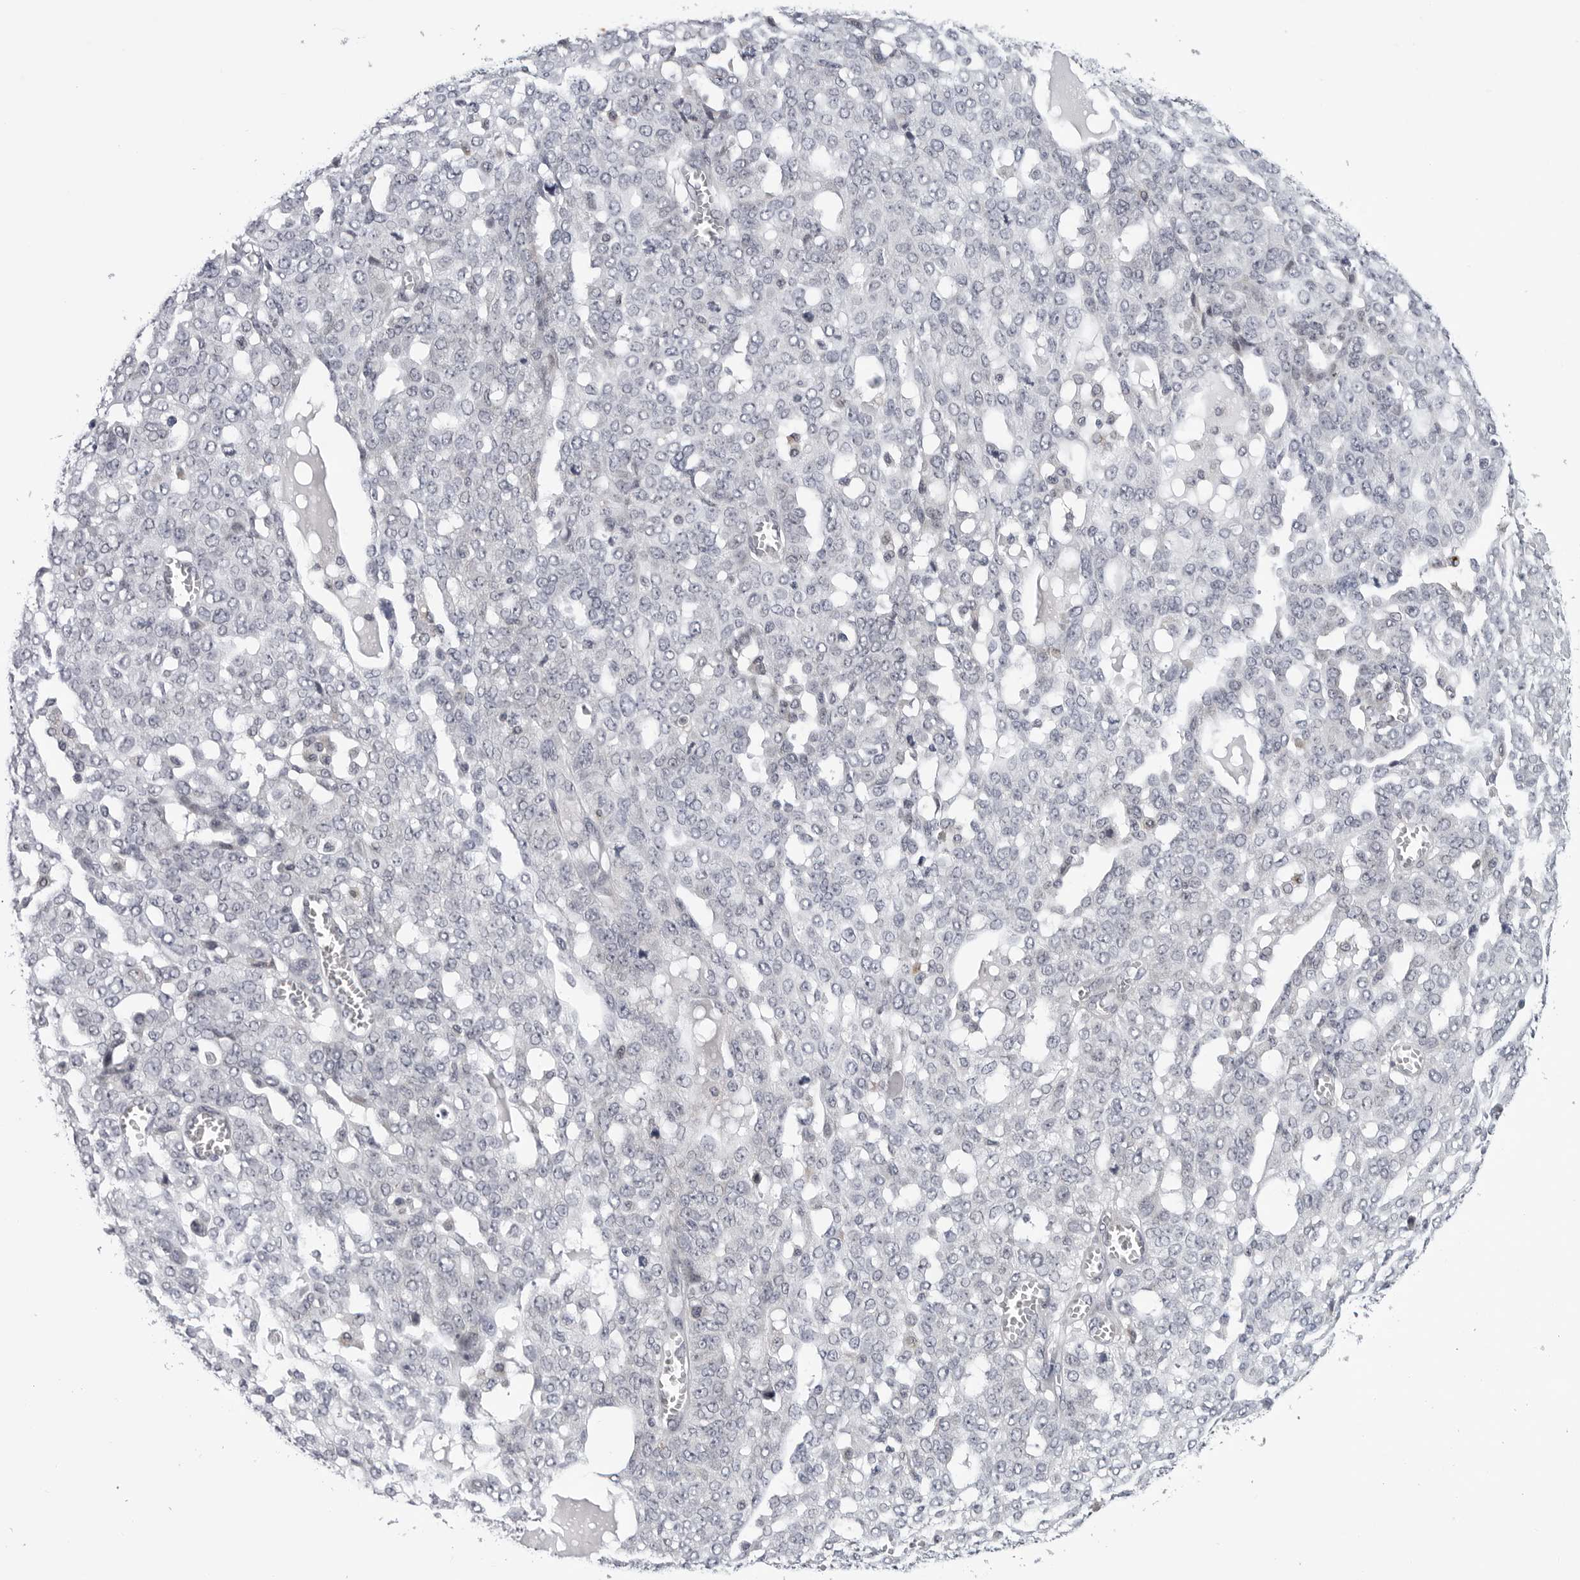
{"staining": {"intensity": "negative", "quantity": "none", "location": "none"}, "tissue": "ovarian cancer", "cell_type": "Tumor cells", "image_type": "cancer", "snomed": [{"axis": "morphology", "description": "Cystadenocarcinoma, serous, NOS"}, {"axis": "topography", "description": "Soft tissue"}, {"axis": "topography", "description": "Ovary"}], "caption": "IHC image of neoplastic tissue: ovarian cancer stained with DAB (3,3'-diaminobenzidine) shows no significant protein staining in tumor cells. The staining is performed using DAB (3,3'-diaminobenzidine) brown chromogen with nuclei counter-stained in using hematoxylin.", "gene": "KIAA1614", "patient": {"sex": "female", "age": 57}}